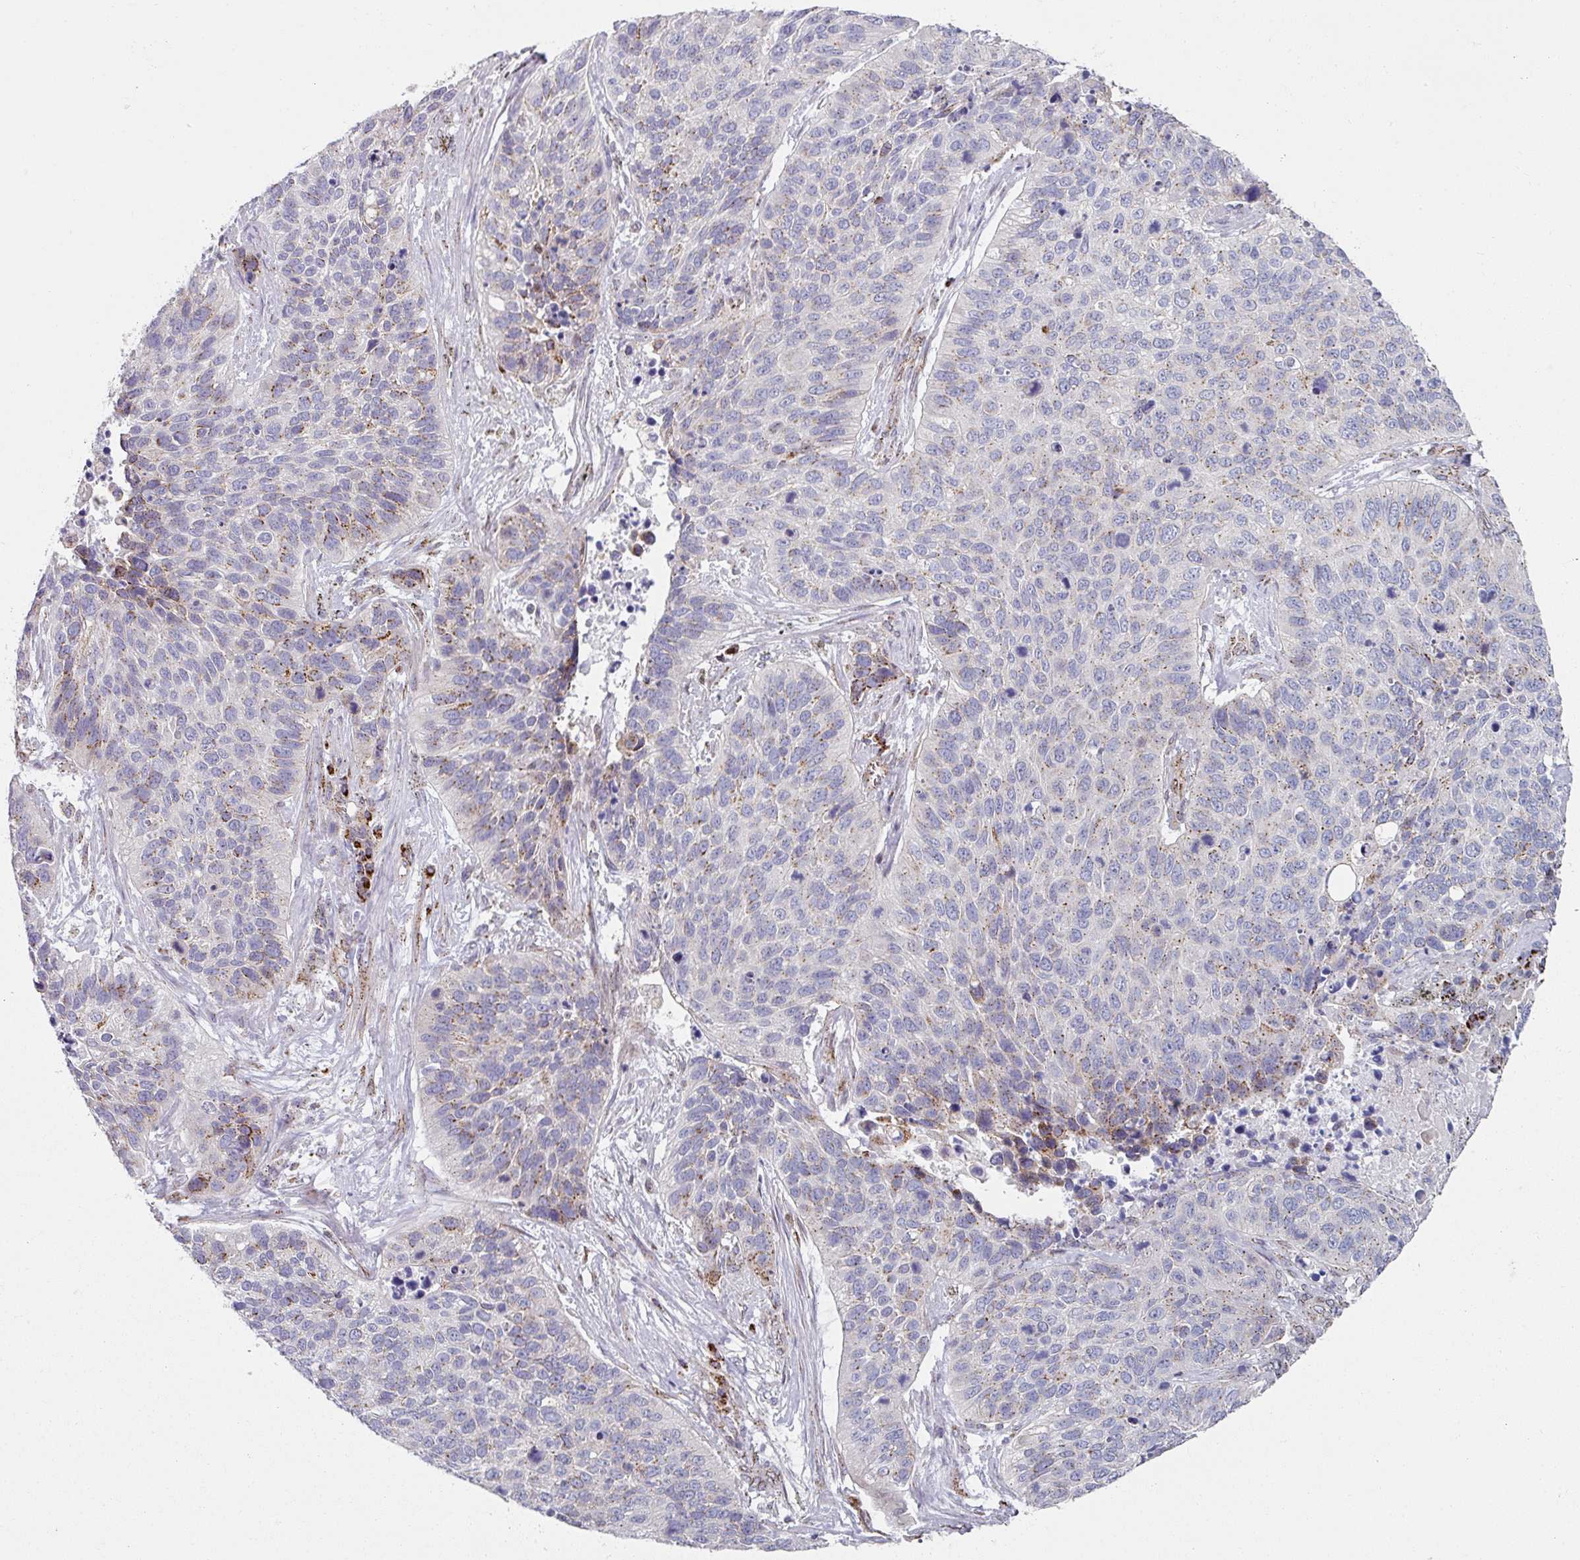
{"staining": {"intensity": "moderate", "quantity": "25%-75%", "location": "cytoplasmic/membranous"}, "tissue": "lung cancer", "cell_type": "Tumor cells", "image_type": "cancer", "snomed": [{"axis": "morphology", "description": "Squamous cell carcinoma, NOS"}, {"axis": "topography", "description": "Lung"}], "caption": "This image reveals immunohistochemistry staining of squamous cell carcinoma (lung), with medium moderate cytoplasmic/membranous staining in approximately 25%-75% of tumor cells.", "gene": "CCDC85B", "patient": {"sex": "male", "age": 62}}